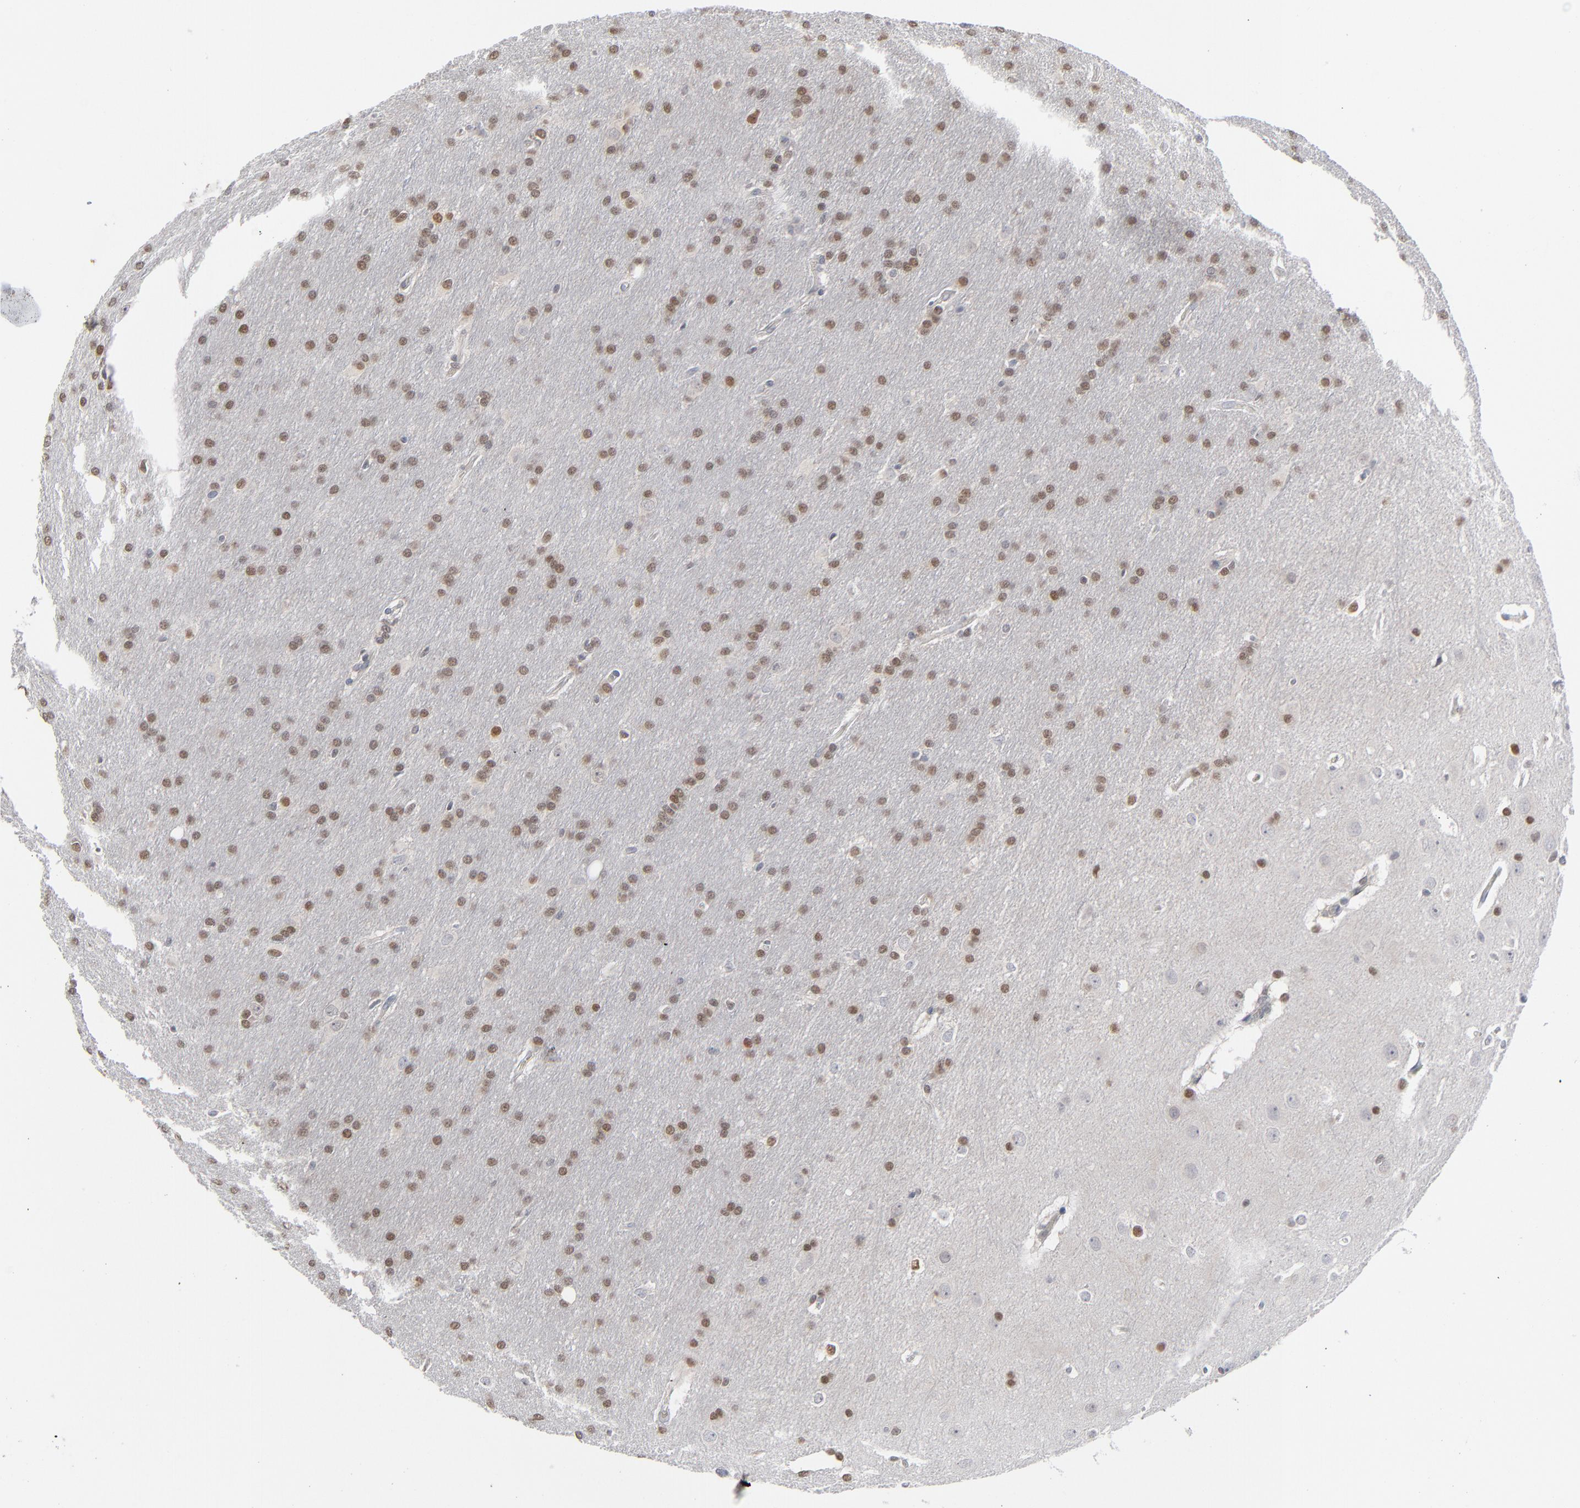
{"staining": {"intensity": "moderate", "quantity": "25%-75%", "location": "nuclear"}, "tissue": "glioma", "cell_type": "Tumor cells", "image_type": "cancer", "snomed": [{"axis": "morphology", "description": "Glioma, malignant, Low grade"}, {"axis": "topography", "description": "Brain"}], "caption": "There is medium levels of moderate nuclear expression in tumor cells of low-grade glioma (malignant), as demonstrated by immunohistochemical staining (brown color).", "gene": "FOXN2", "patient": {"sex": "female", "age": 32}}